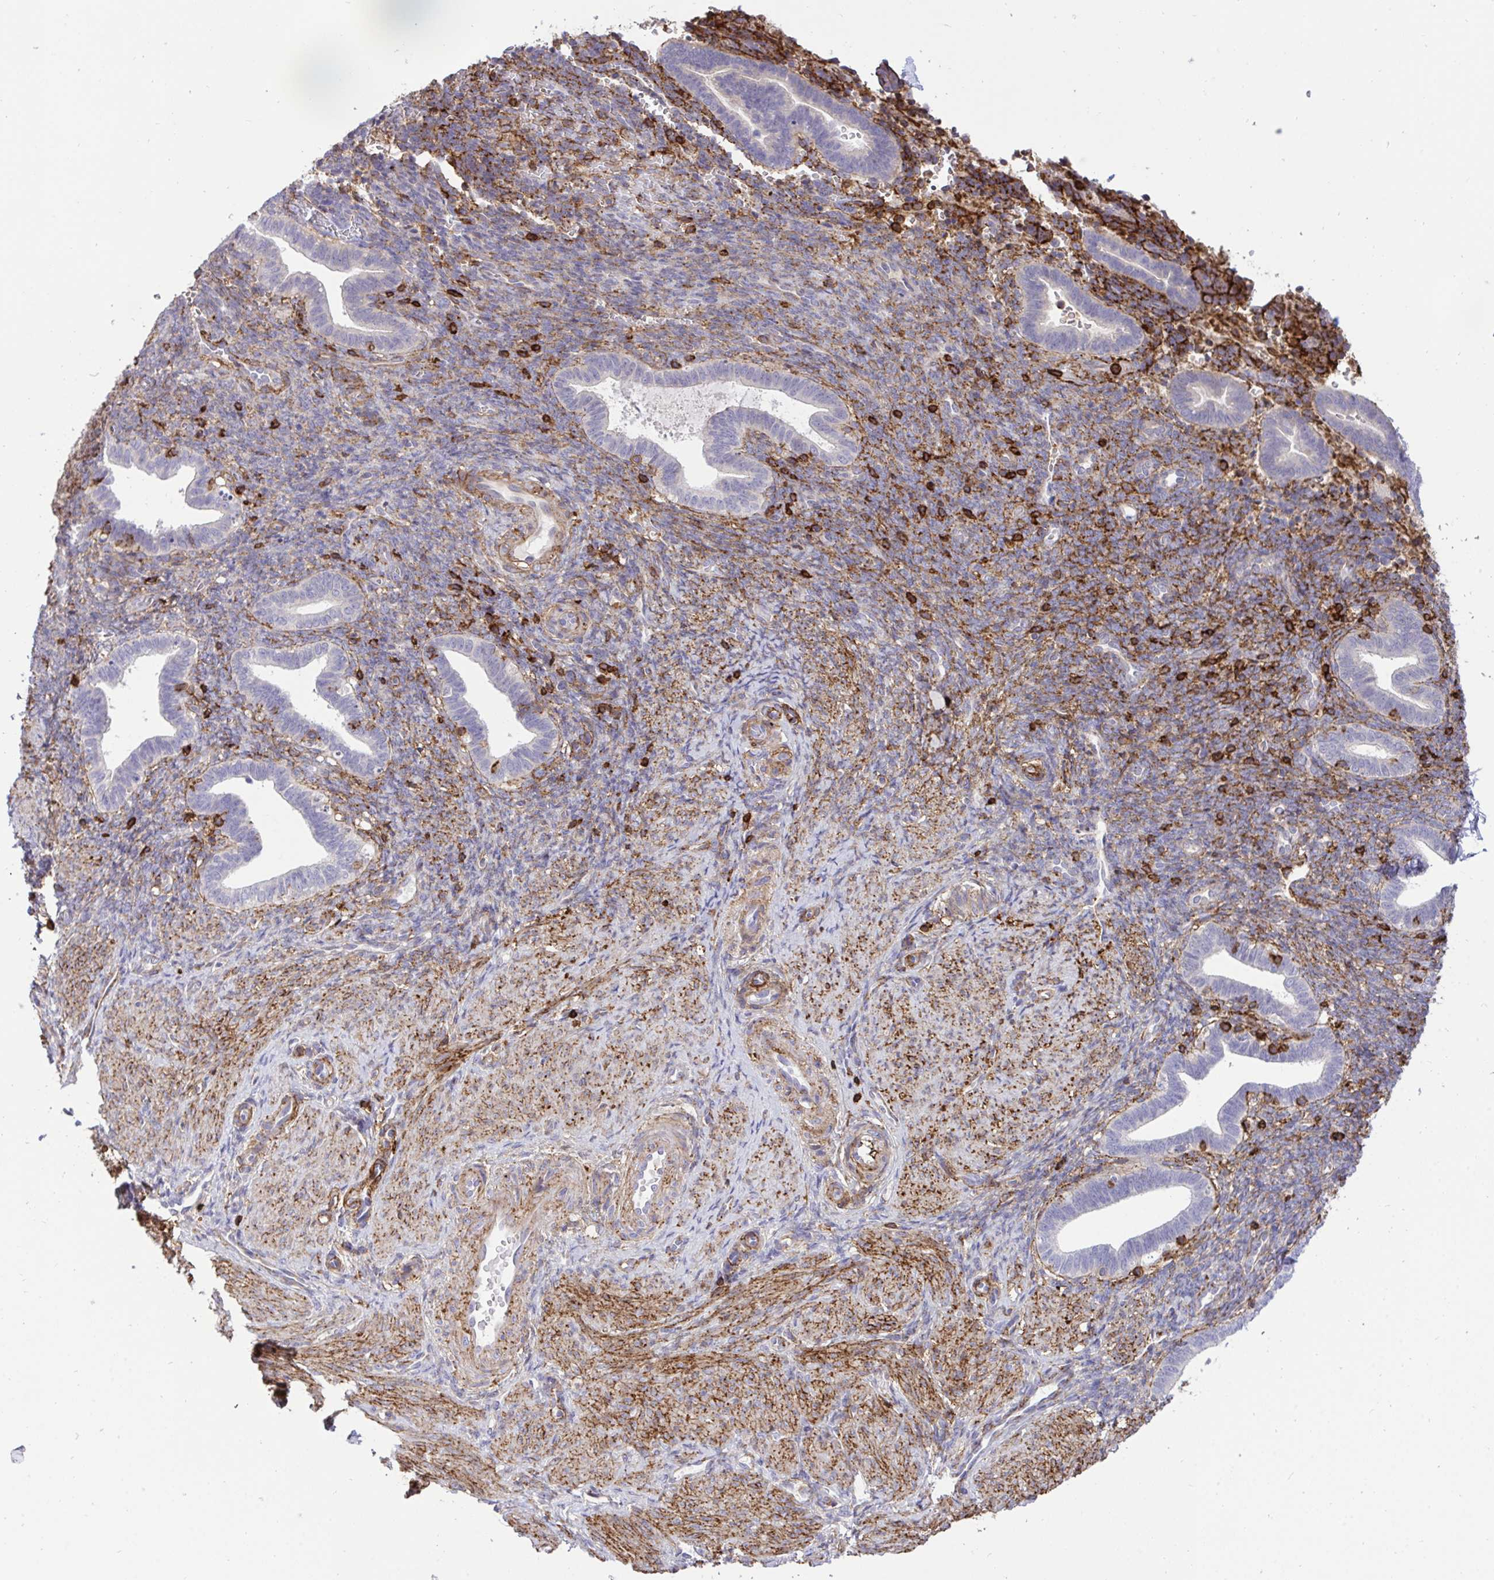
{"staining": {"intensity": "moderate", "quantity": "25%-75%", "location": "cytoplasmic/membranous"}, "tissue": "endometrium", "cell_type": "Cells in endometrial stroma", "image_type": "normal", "snomed": [{"axis": "morphology", "description": "Normal tissue, NOS"}, {"axis": "topography", "description": "Endometrium"}], "caption": "An immunohistochemistry image of unremarkable tissue is shown. Protein staining in brown highlights moderate cytoplasmic/membranous positivity in endometrium within cells in endometrial stroma. (DAB (3,3'-diaminobenzidine) IHC with brightfield microscopy, high magnification).", "gene": "ERI1", "patient": {"sex": "female", "age": 34}}